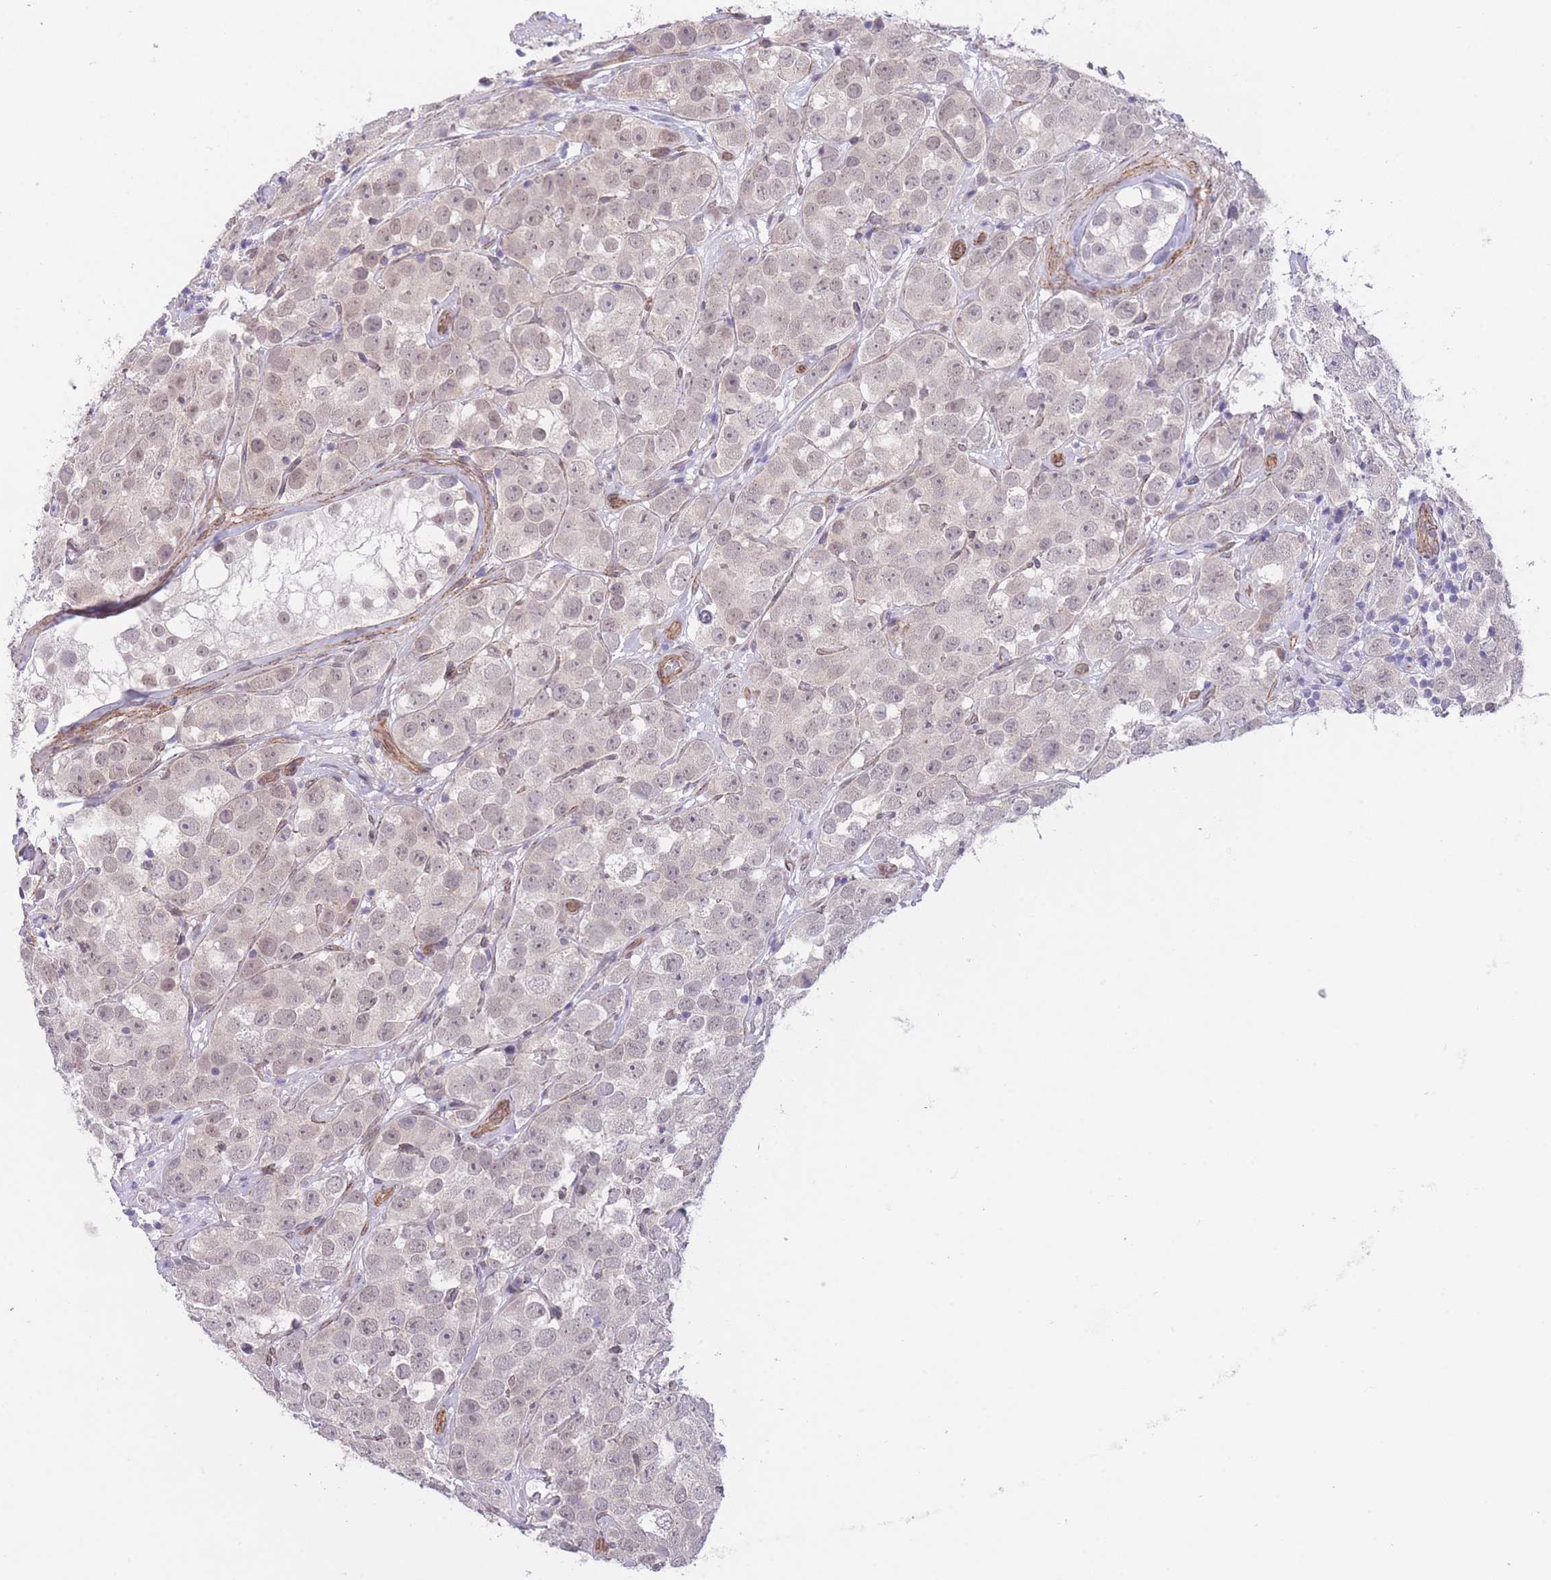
{"staining": {"intensity": "negative", "quantity": "none", "location": "none"}, "tissue": "testis cancer", "cell_type": "Tumor cells", "image_type": "cancer", "snomed": [{"axis": "morphology", "description": "Seminoma, NOS"}, {"axis": "topography", "description": "Testis"}], "caption": "Immunohistochemistry image of human testis seminoma stained for a protein (brown), which displays no staining in tumor cells.", "gene": "QTRT1", "patient": {"sex": "male", "age": 28}}